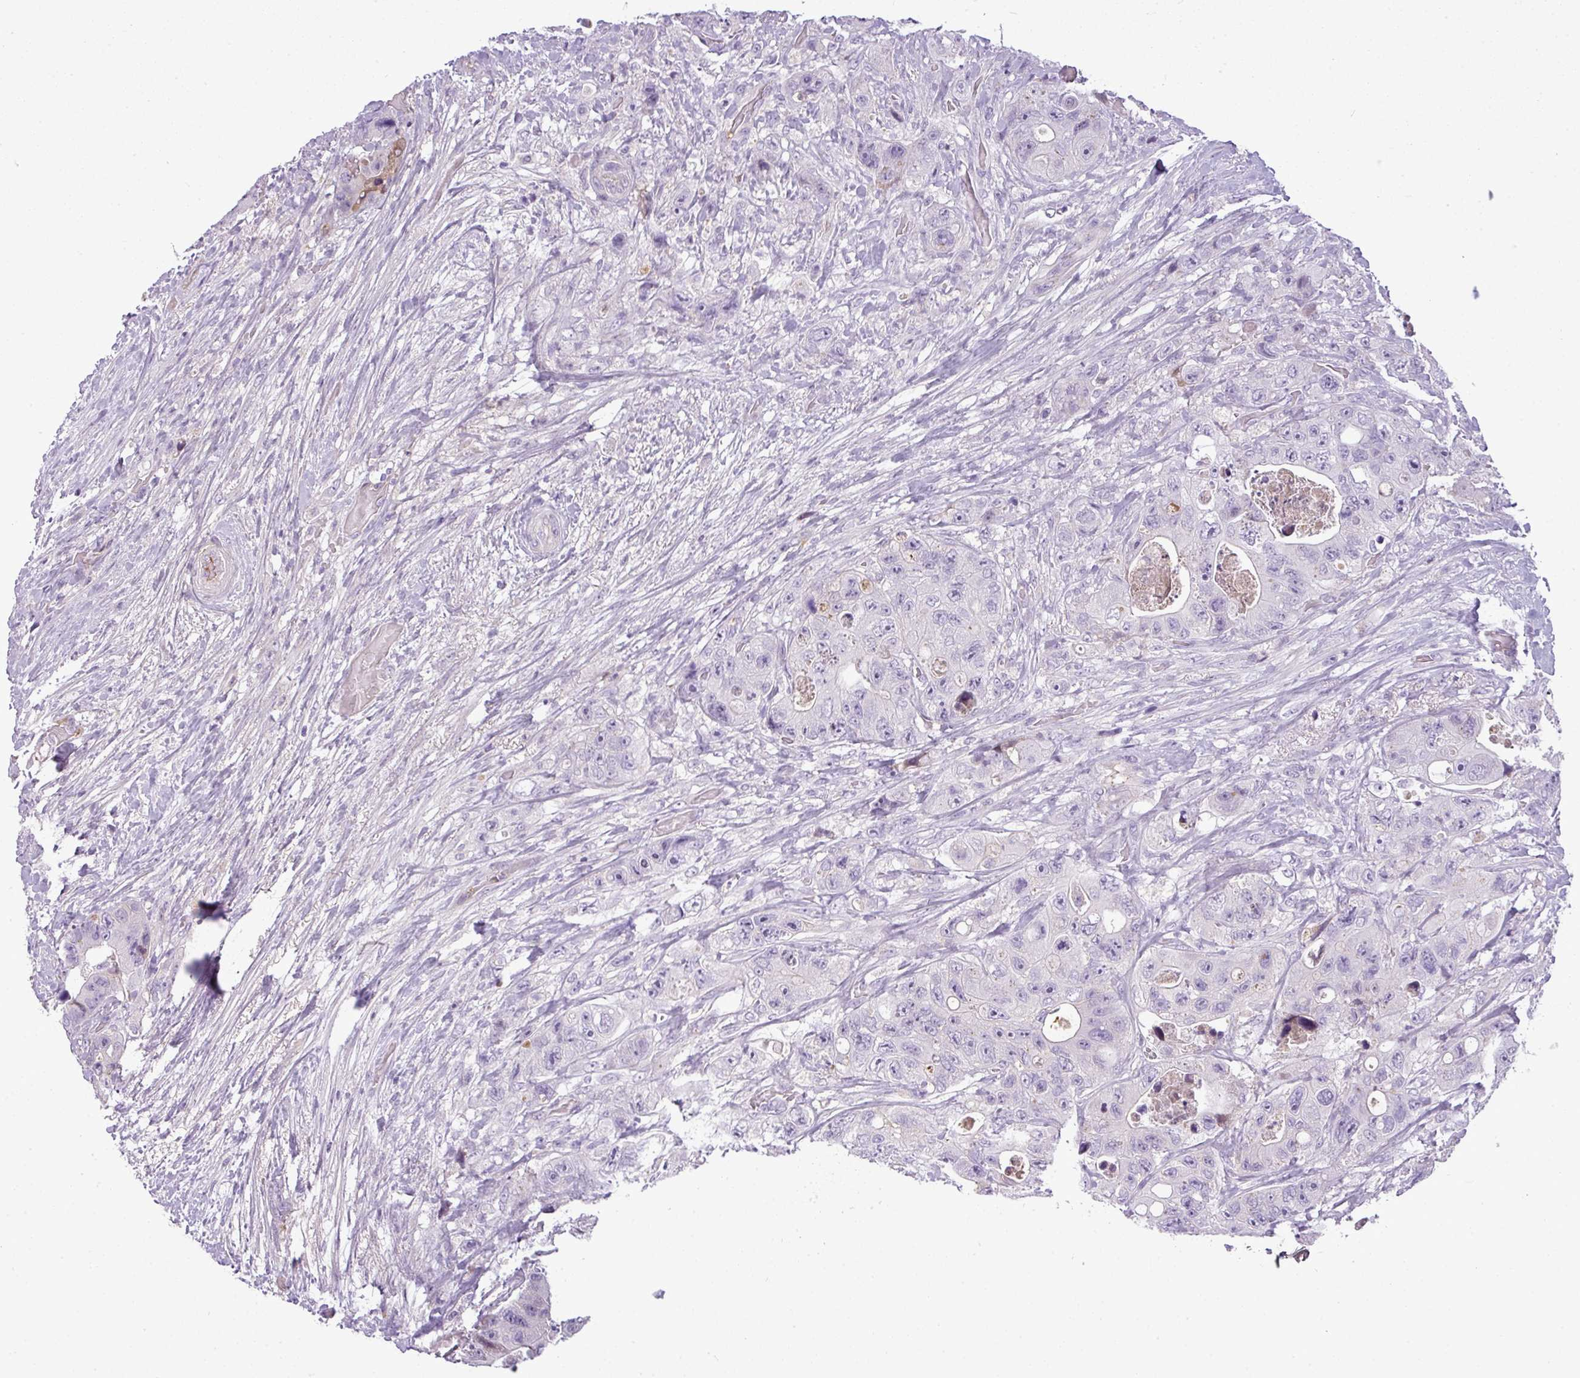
{"staining": {"intensity": "negative", "quantity": "none", "location": "none"}, "tissue": "colorectal cancer", "cell_type": "Tumor cells", "image_type": "cancer", "snomed": [{"axis": "morphology", "description": "Adenocarcinoma, NOS"}, {"axis": "topography", "description": "Colon"}], "caption": "Colorectal adenocarcinoma stained for a protein using IHC reveals no expression tumor cells.", "gene": "C4B", "patient": {"sex": "female", "age": 46}}